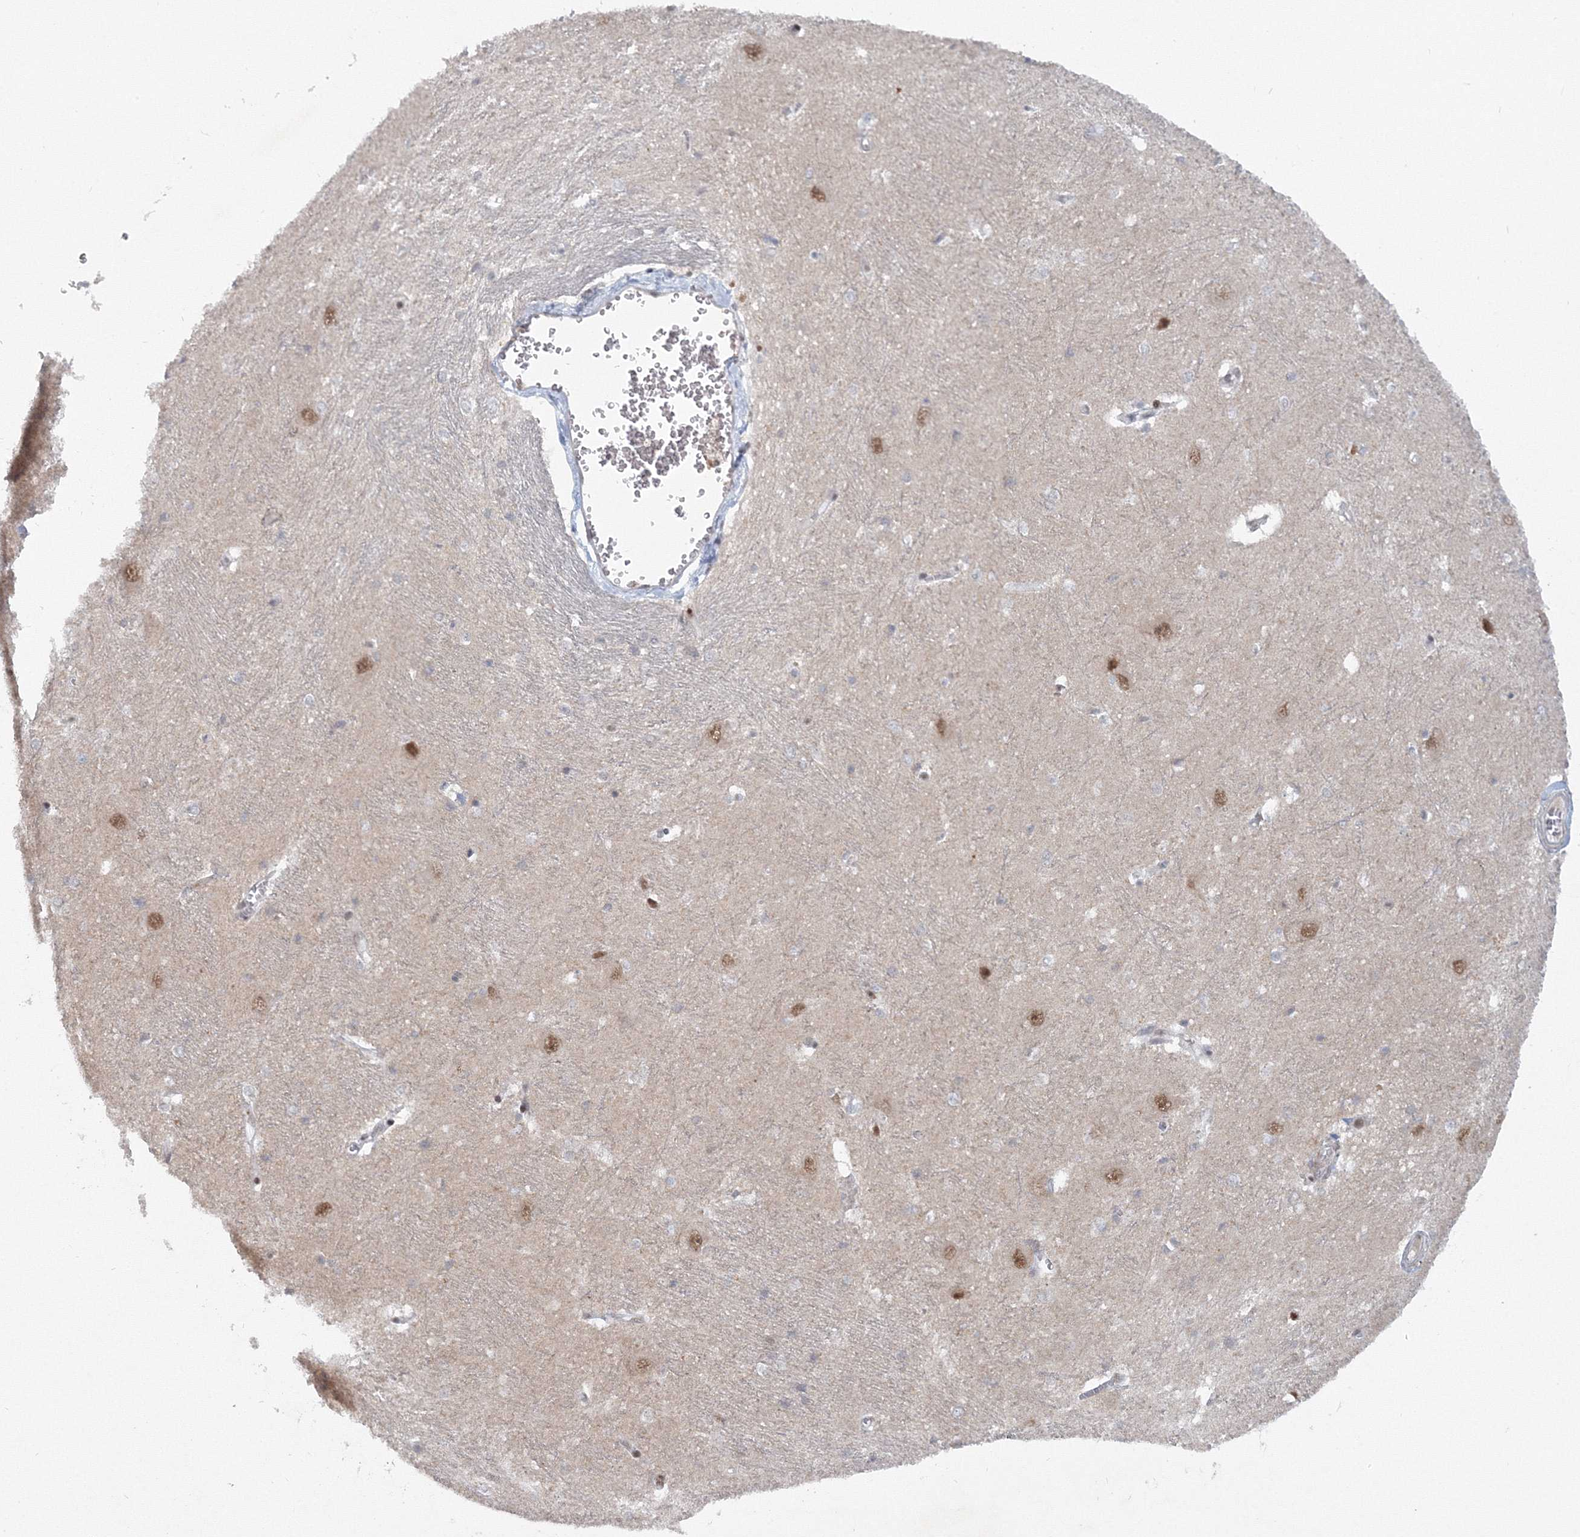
{"staining": {"intensity": "moderate", "quantity": "<25%", "location": "nuclear"}, "tissue": "caudate", "cell_type": "Glial cells", "image_type": "normal", "snomed": [{"axis": "morphology", "description": "Normal tissue, NOS"}, {"axis": "topography", "description": "Lateral ventricle wall"}], "caption": "Moderate nuclear protein positivity is appreciated in approximately <25% of glial cells in caudate. (brown staining indicates protein expression, while blue staining denotes nuclei).", "gene": "C3orf33", "patient": {"sex": "male", "age": 37}}